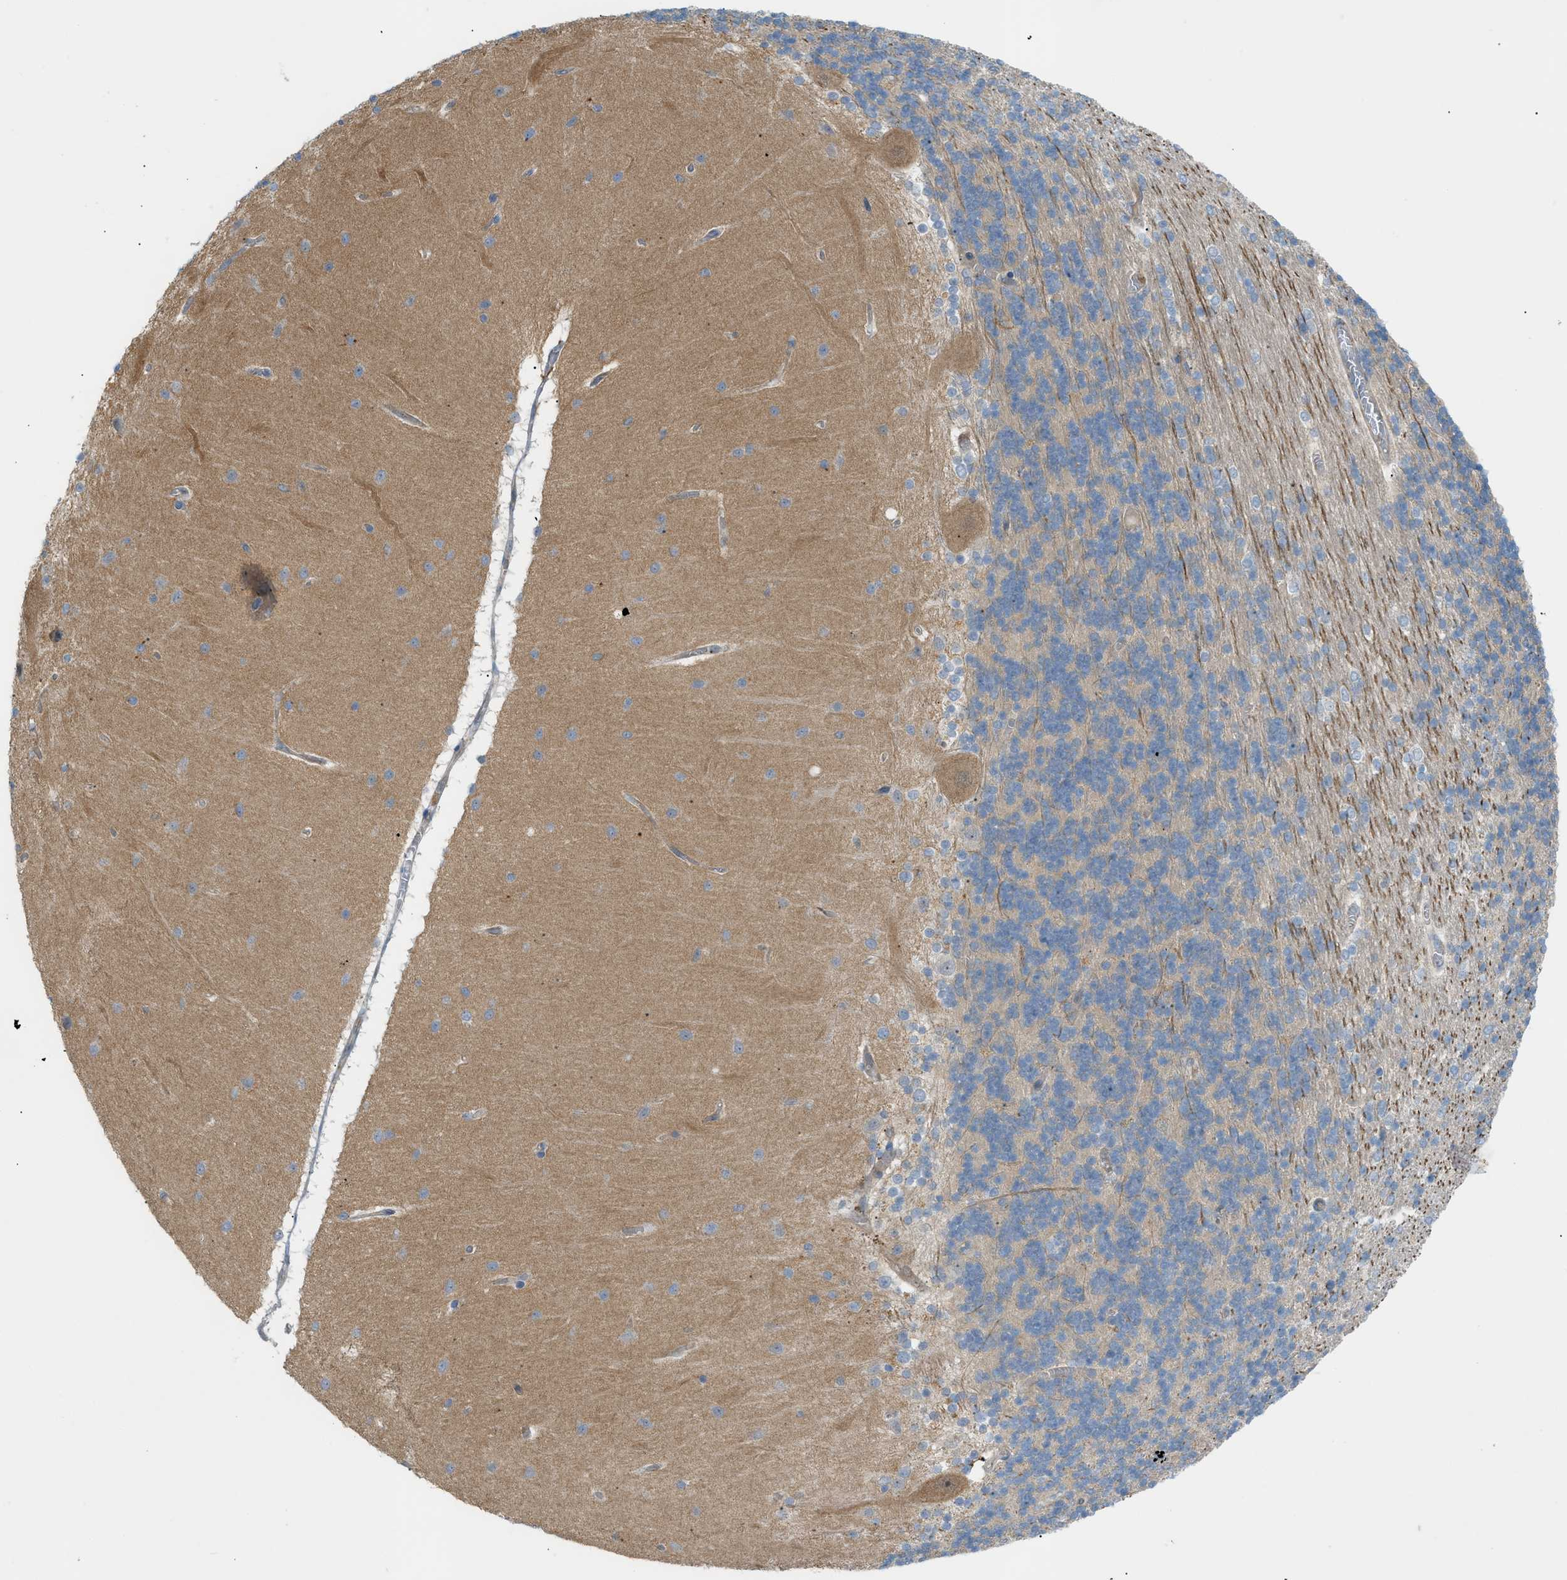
{"staining": {"intensity": "weak", "quantity": ">75%", "location": "cytoplasmic/membranous"}, "tissue": "cerebellum", "cell_type": "Cells in granular layer", "image_type": "normal", "snomed": [{"axis": "morphology", "description": "Normal tissue, NOS"}, {"axis": "topography", "description": "Cerebellum"}], "caption": "The immunohistochemical stain highlights weak cytoplasmic/membranous positivity in cells in granular layer of normal cerebellum. (DAB (3,3'-diaminobenzidine) = brown stain, brightfield microscopy at high magnification).", "gene": "GRK6", "patient": {"sex": "female", "age": 54}}